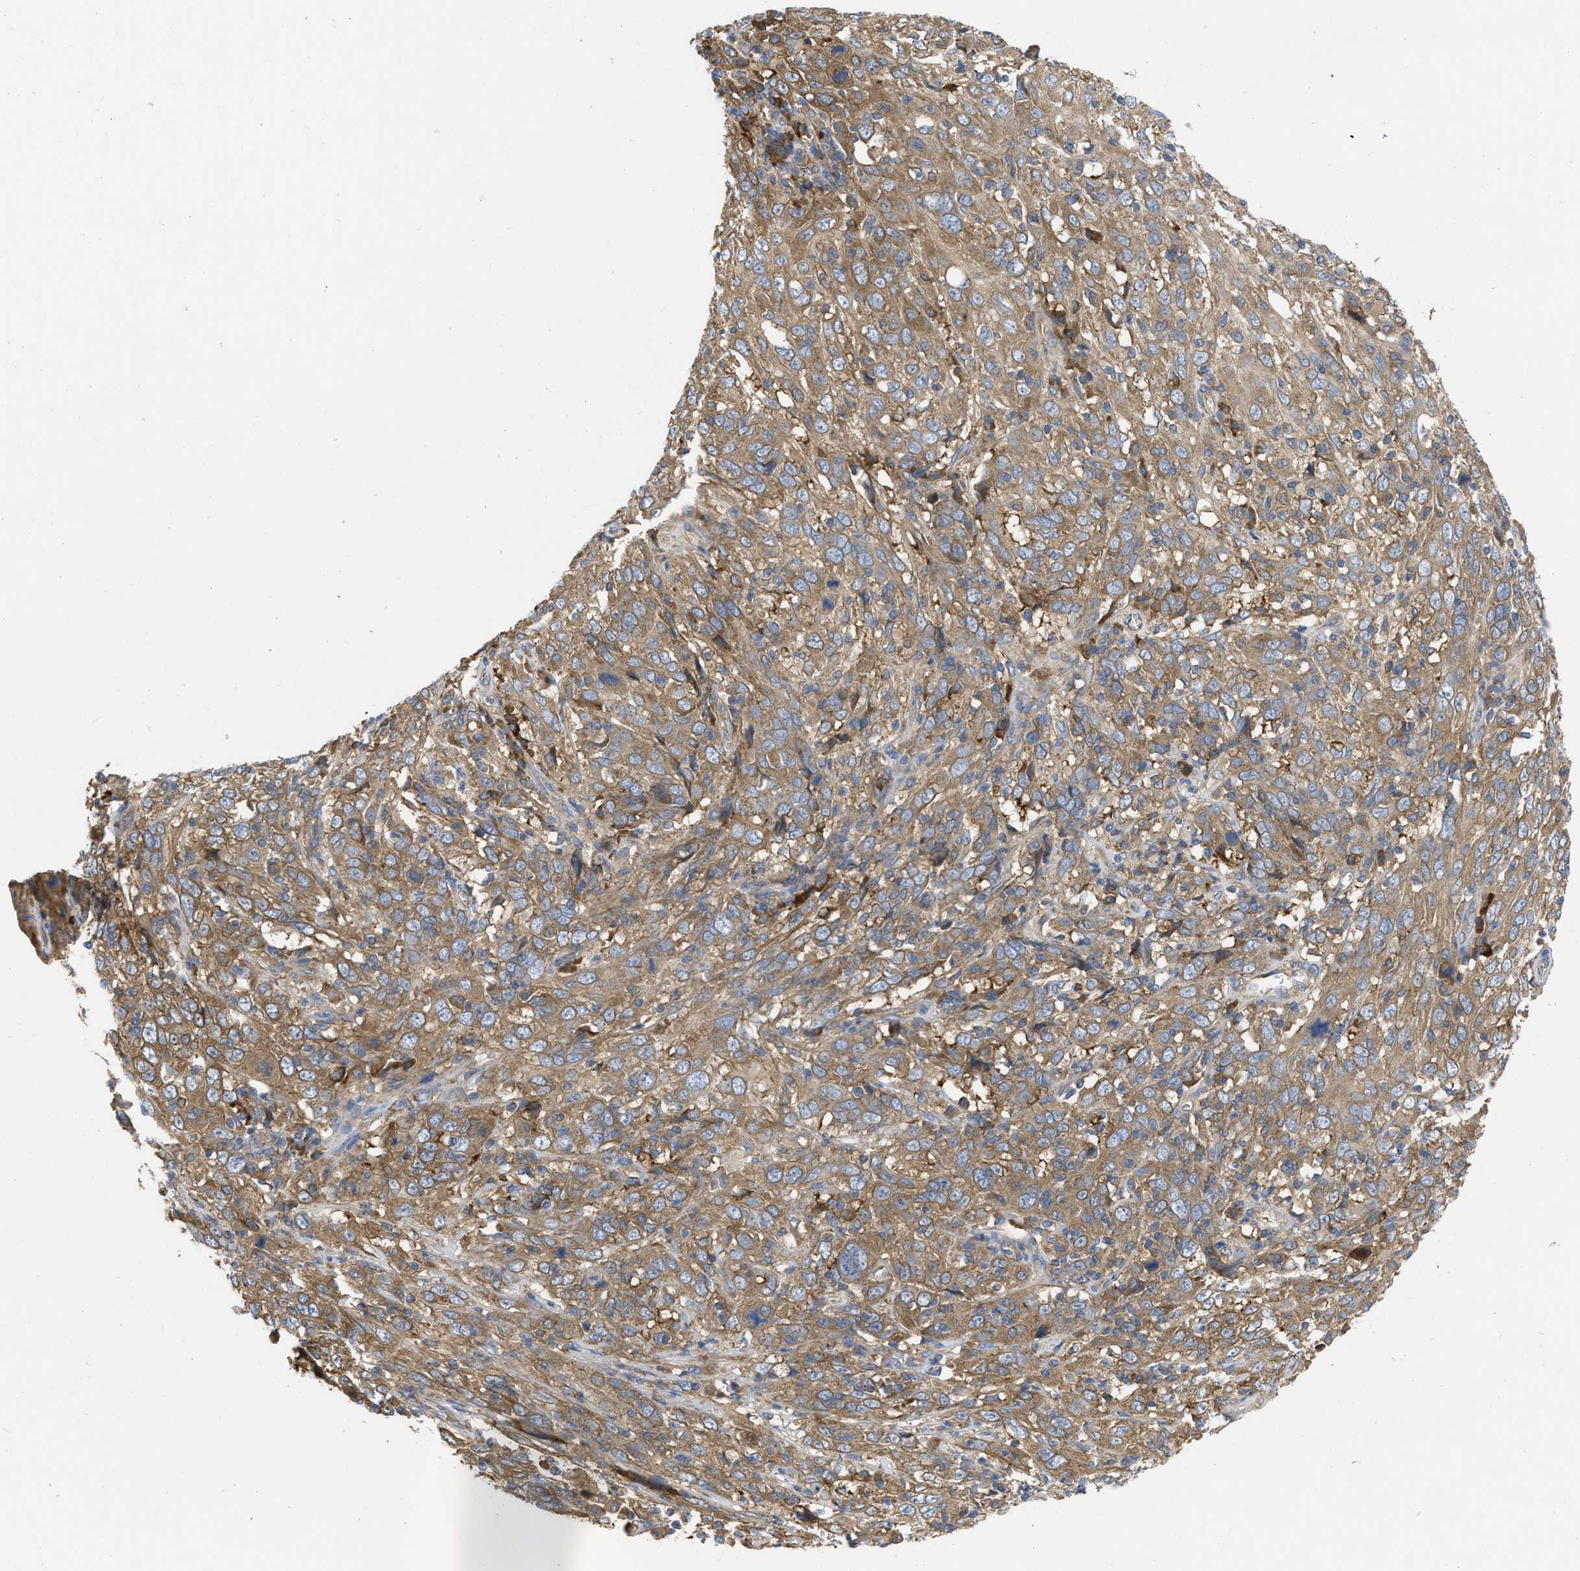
{"staining": {"intensity": "moderate", "quantity": ">75%", "location": "cytoplasmic/membranous"}, "tissue": "cervical cancer", "cell_type": "Tumor cells", "image_type": "cancer", "snomed": [{"axis": "morphology", "description": "Squamous cell carcinoma, NOS"}, {"axis": "topography", "description": "Cervix"}], "caption": "A medium amount of moderate cytoplasmic/membranous positivity is identified in about >75% of tumor cells in cervical squamous cell carcinoma tissue.", "gene": "TMEM131", "patient": {"sex": "female", "age": 46}}